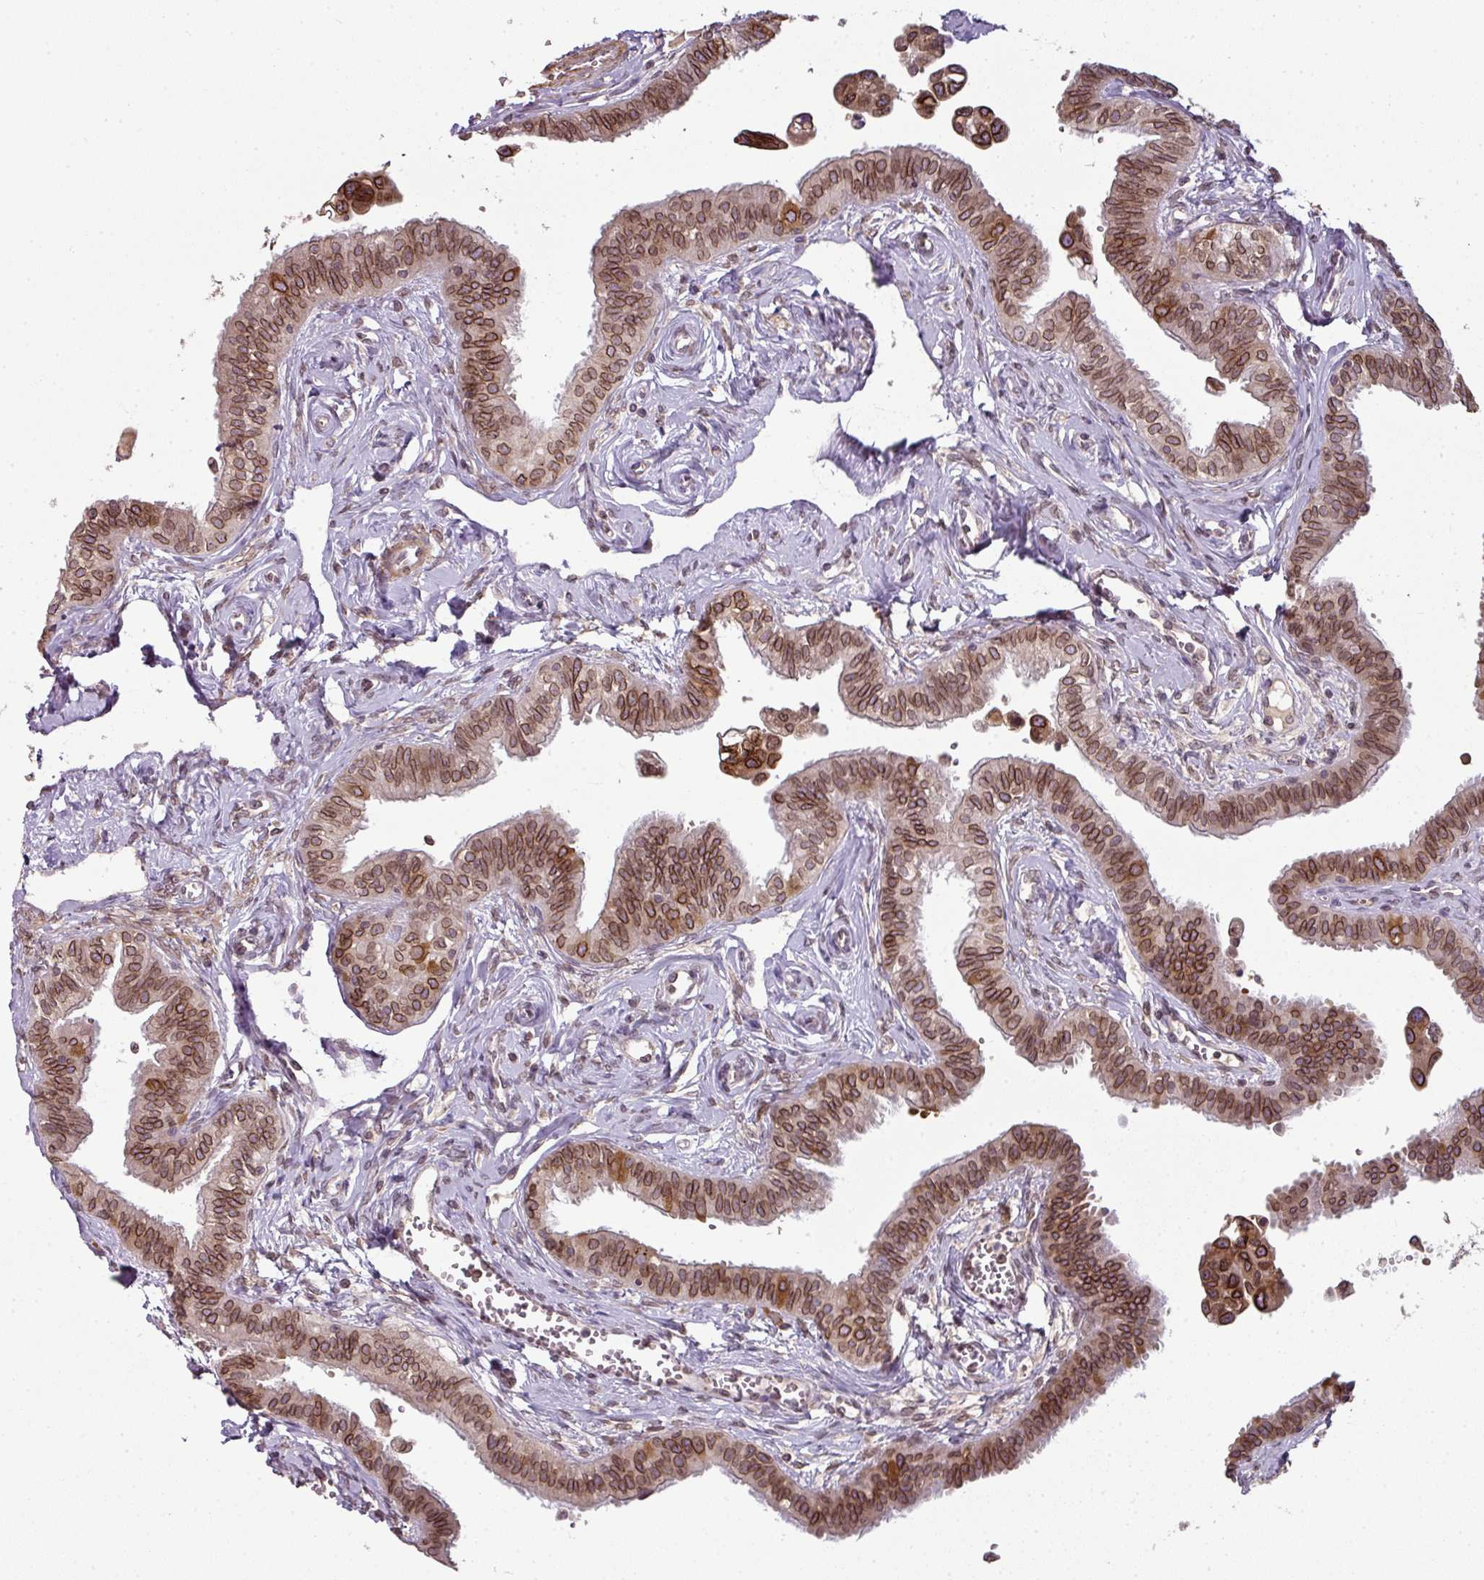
{"staining": {"intensity": "strong", "quantity": ">75%", "location": "cytoplasmic/membranous,nuclear"}, "tissue": "fallopian tube", "cell_type": "Glandular cells", "image_type": "normal", "snomed": [{"axis": "morphology", "description": "Normal tissue, NOS"}, {"axis": "morphology", "description": "Carcinoma, NOS"}, {"axis": "topography", "description": "Fallopian tube"}, {"axis": "topography", "description": "Ovary"}], "caption": "Immunohistochemical staining of normal fallopian tube reveals high levels of strong cytoplasmic/membranous,nuclear staining in approximately >75% of glandular cells. (DAB IHC with brightfield microscopy, high magnification).", "gene": "RANGAP1", "patient": {"sex": "female", "age": 59}}